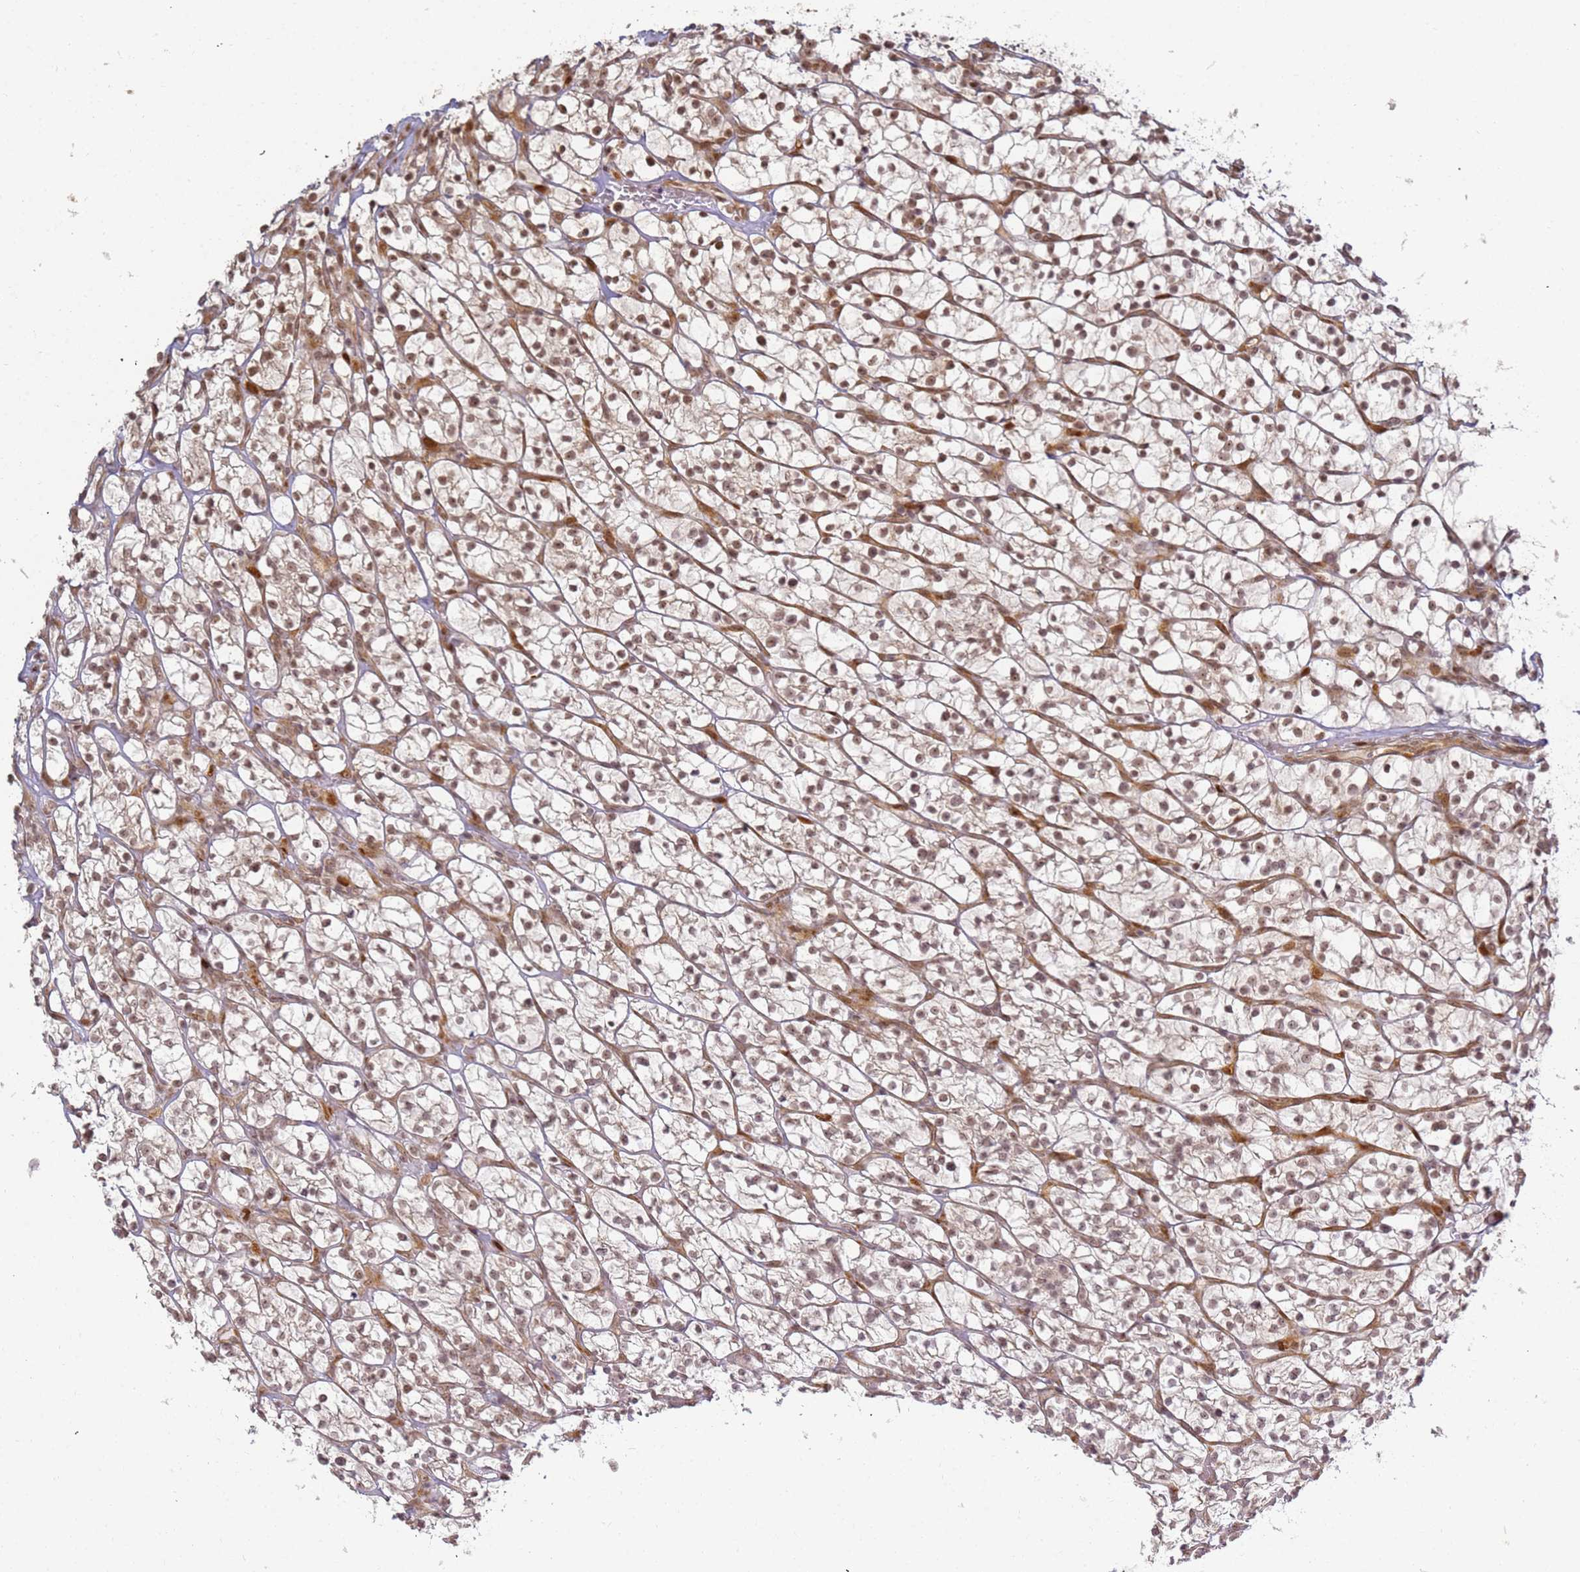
{"staining": {"intensity": "moderate", "quantity": ">75%", "location": "cytoplasmic/membranous,nuclear"}, "tissue": "renal cancer", "cell_type": "Tumor cells", "image_type": "cancer", "snomed": [{"axis": "morphology", "description": "Adenocarcinoma, NOS"}, {"axis": "topography", "description": "Kidney"}], "caption": "DAB immunohistochemical staining of adenocarcinoma (renal) exhibits moderate cytoplasmic/membranous and nuclear protein staining in approximately >75% of tumor cells.", "gene": "ABCA2", "patient": {"sex": "female", "age": 64}}